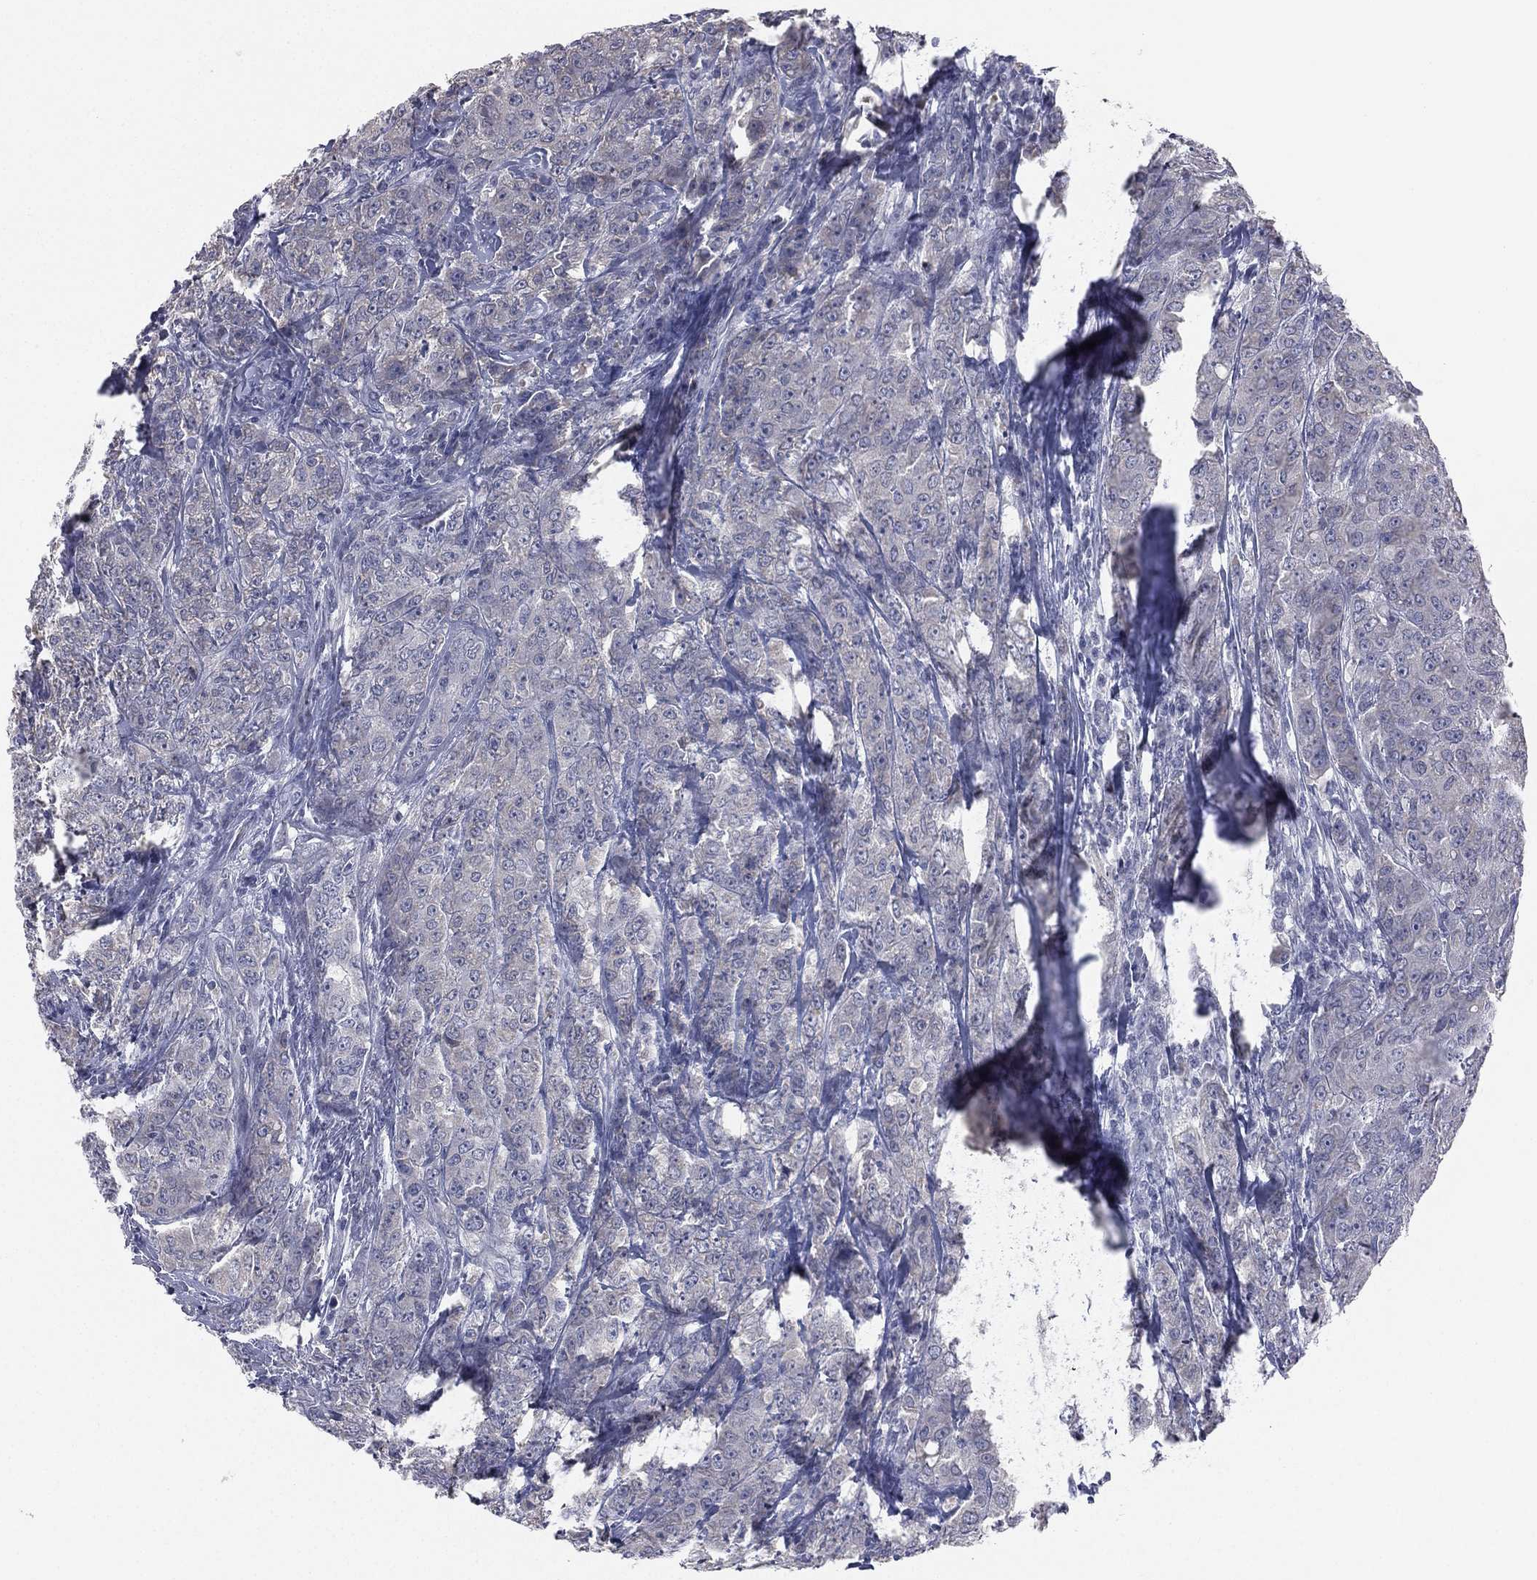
{"staining": {"intensity": "negative", "quantity": "none", "location": "none"}, "tissue": "breast cancer", "cell_type": "Tumor cells", "image_type": "cancer", "snomed": [{"axis": "morphology", "description": "Duct carcinoma"}, {"axis": "topography", "description": "Breast"}], "caption": "DAB (3,3'-diaminobenzidine) immunohistochemical staining of human breast infiltrating ductal carcinoma demonstrates no significant expression in tumor cells. (DAB immunohistochemistry, high magnification).", "gene": "DMKN", "patient": {"sex": "female", "age": 43}}